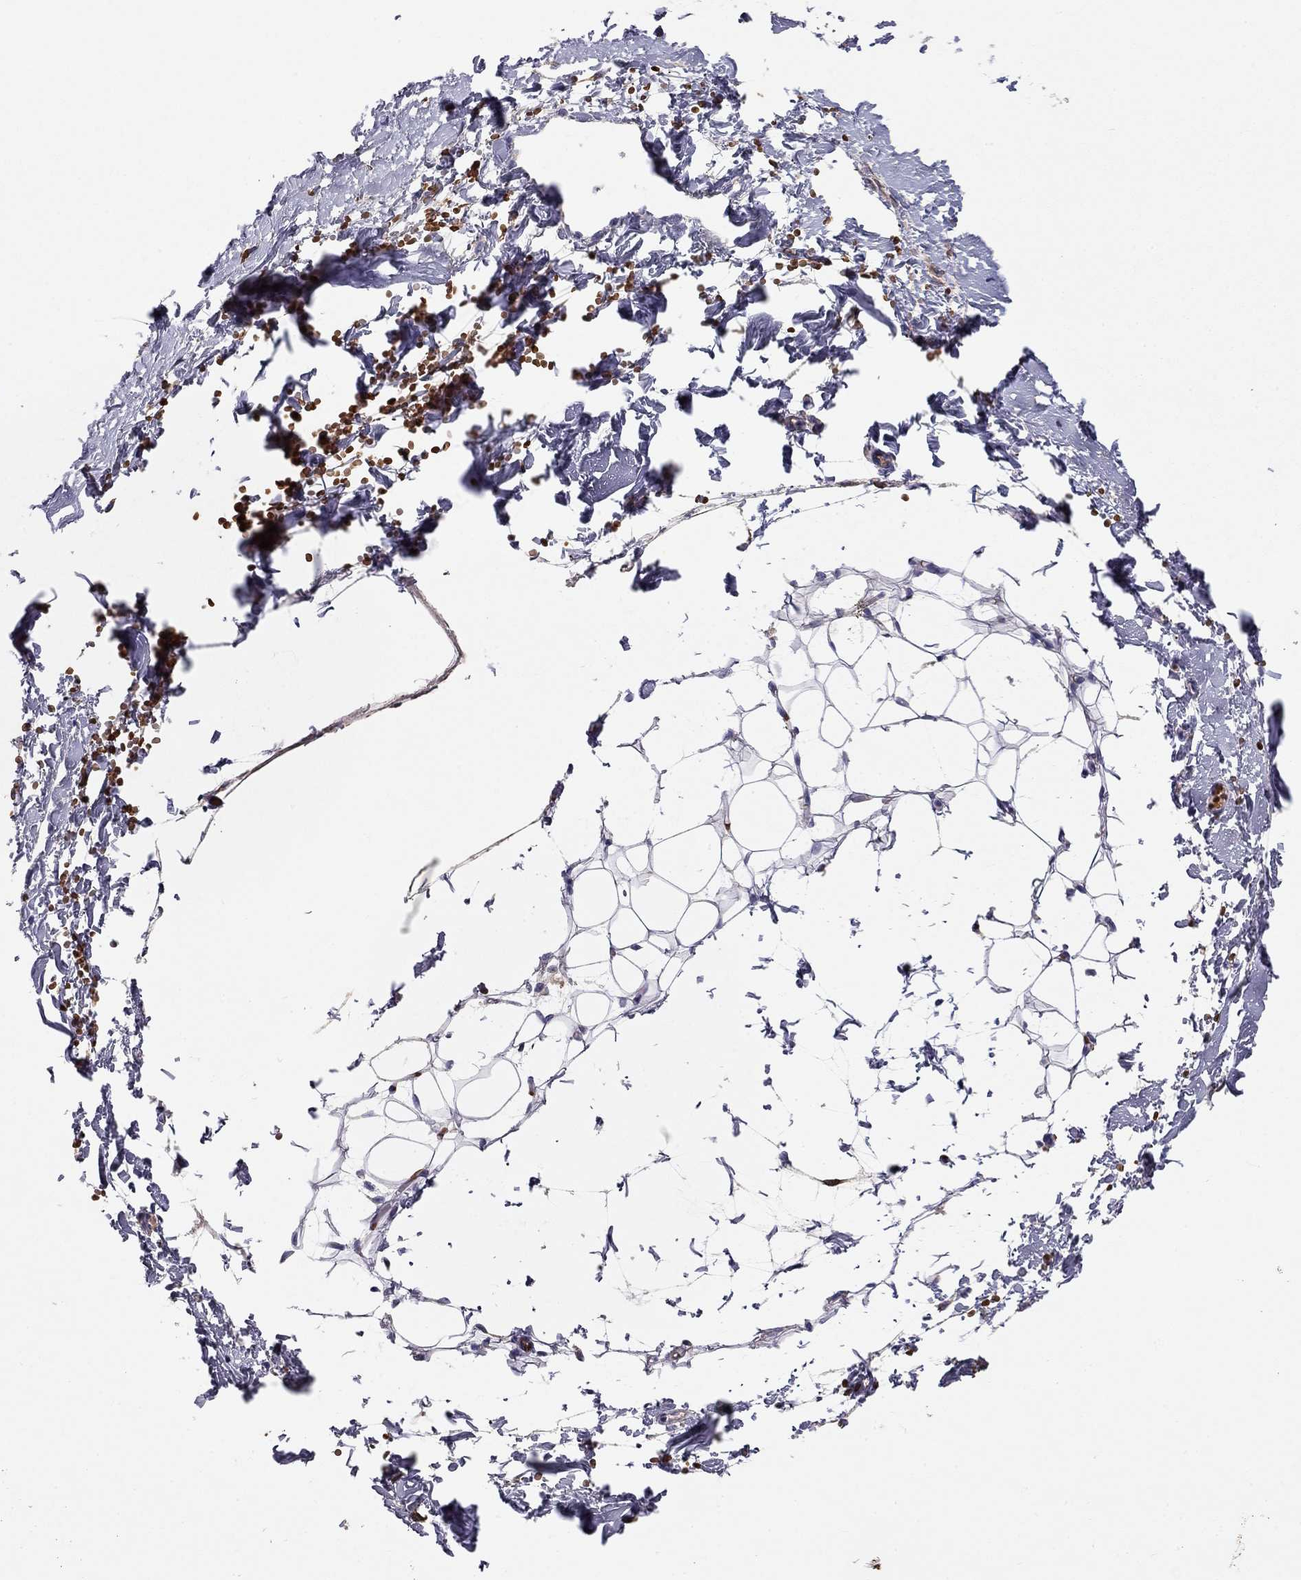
{"staining": {"intensity": "negative", "quantity": "none", "location": "none"}, "tissue": "breast", "cell_type": "Adipocytes", "image_type": "normal", "snomed": [{"axis": "morphology", "description": "Normal tissue, NOS"}, {"axis": "topography", "description": "Breast"}], "caption": "An immunohistochemistry micrograph of unremarkable breast is shown. There is no staining in adipocytes of breast. (Stains: DAB (3,3'-diaminobenzidine) immunohistochemistry with hematoxylin counter stain, Microscopy: brightfield microscopy at high magnification).", "gene": "RHCE", "patient": {"sex": "female", "age": 37}}